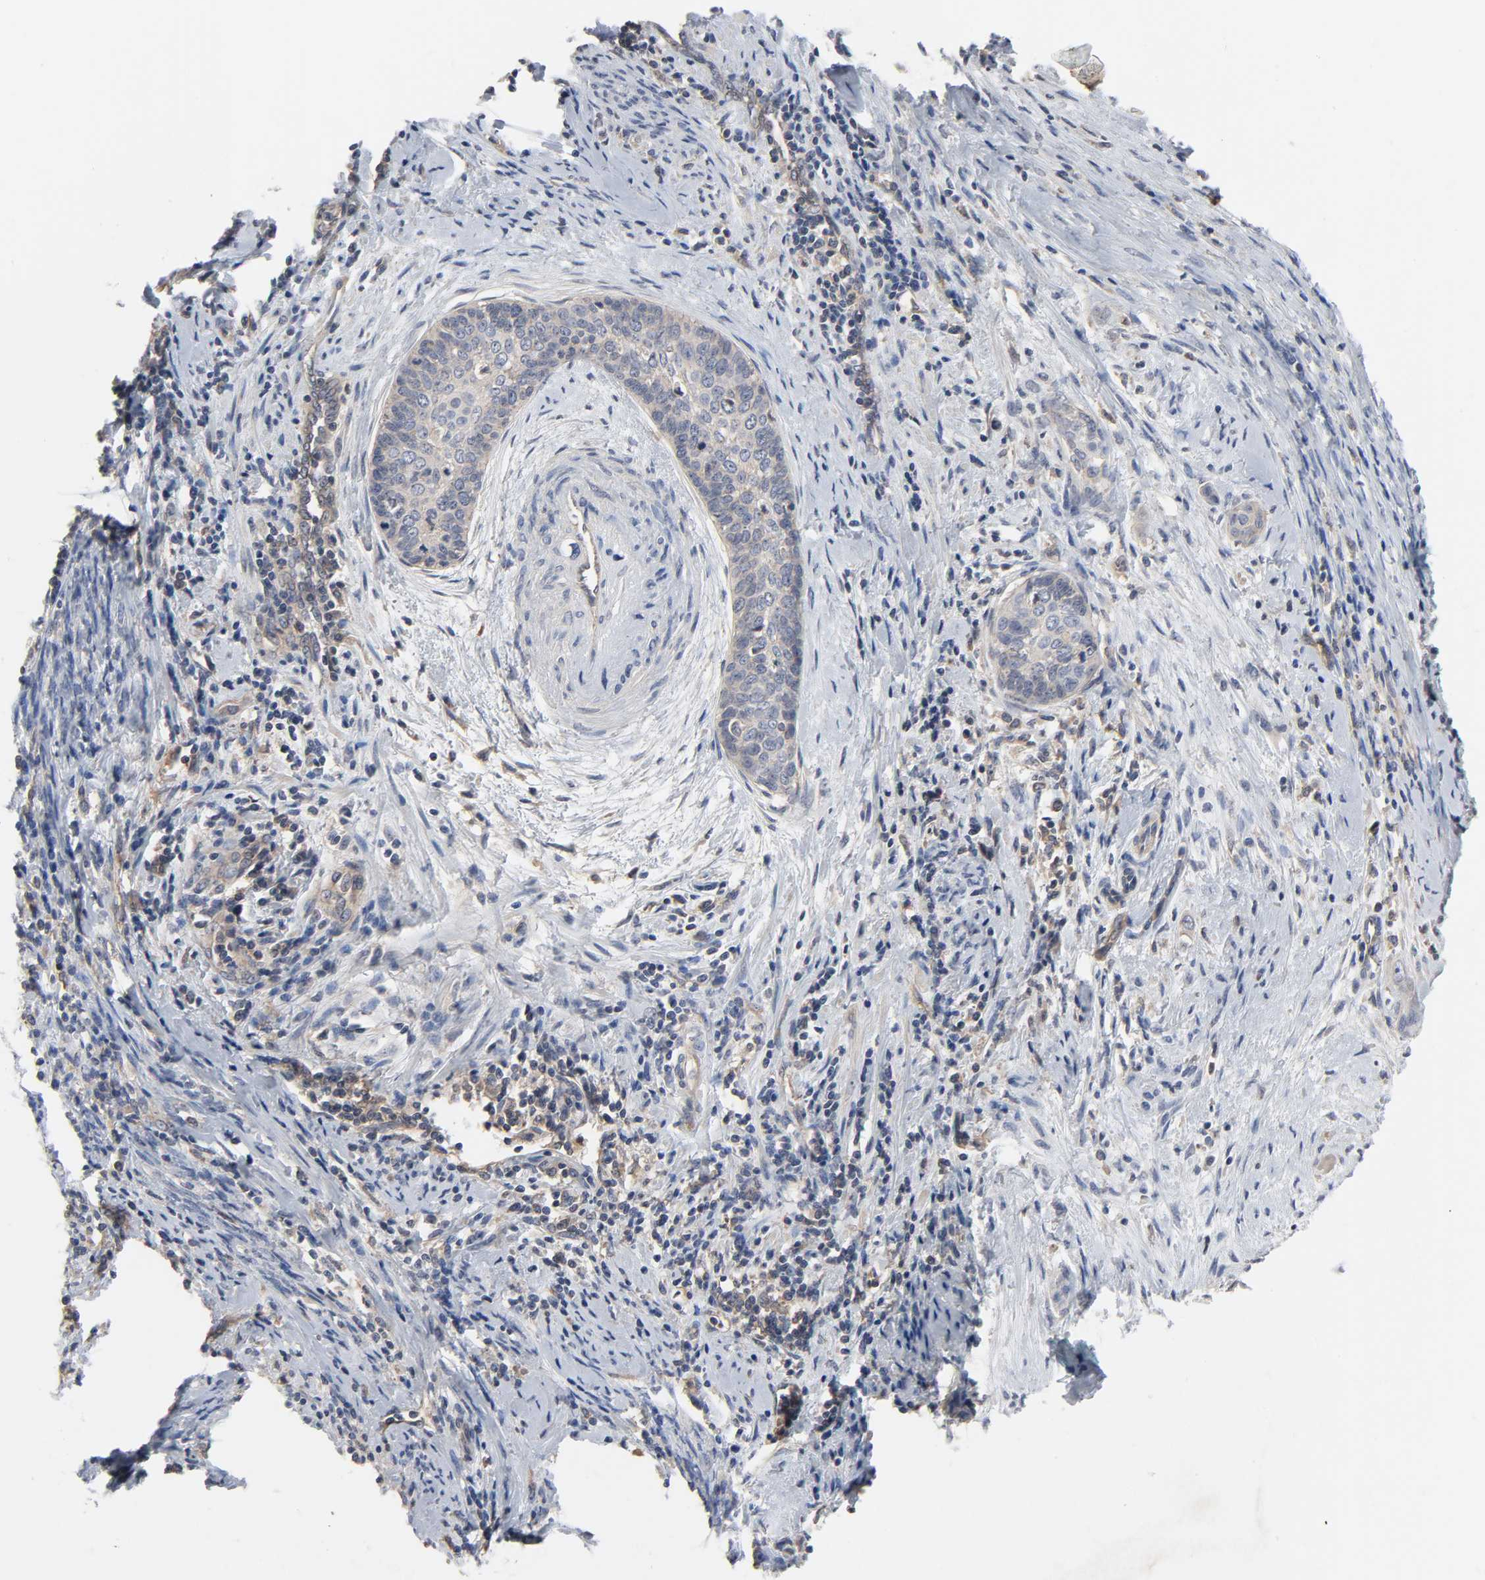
{"staining": {"intensity": "weak", "quantity": "25%-75%", "location": "cytoplasmic/membranous"}, "tissue": "cervical cancer", "cell_type": "Tumor cells", "image_type": "cancer", "snomed": [{"axis": "morphology", "description": "Squamous cell carcinoma, NOS"}, {"axis": "topography", "description": "Cervix"}], "caption": "Human squamous cell carcinoma (cervical) stained with a brown dye demonstrates weak cytoplasmic/membranous positive staining in about 25%-75% of tumor cells.", "gene": "DDX10", "patient": {"sex": "female", "age": 33}}